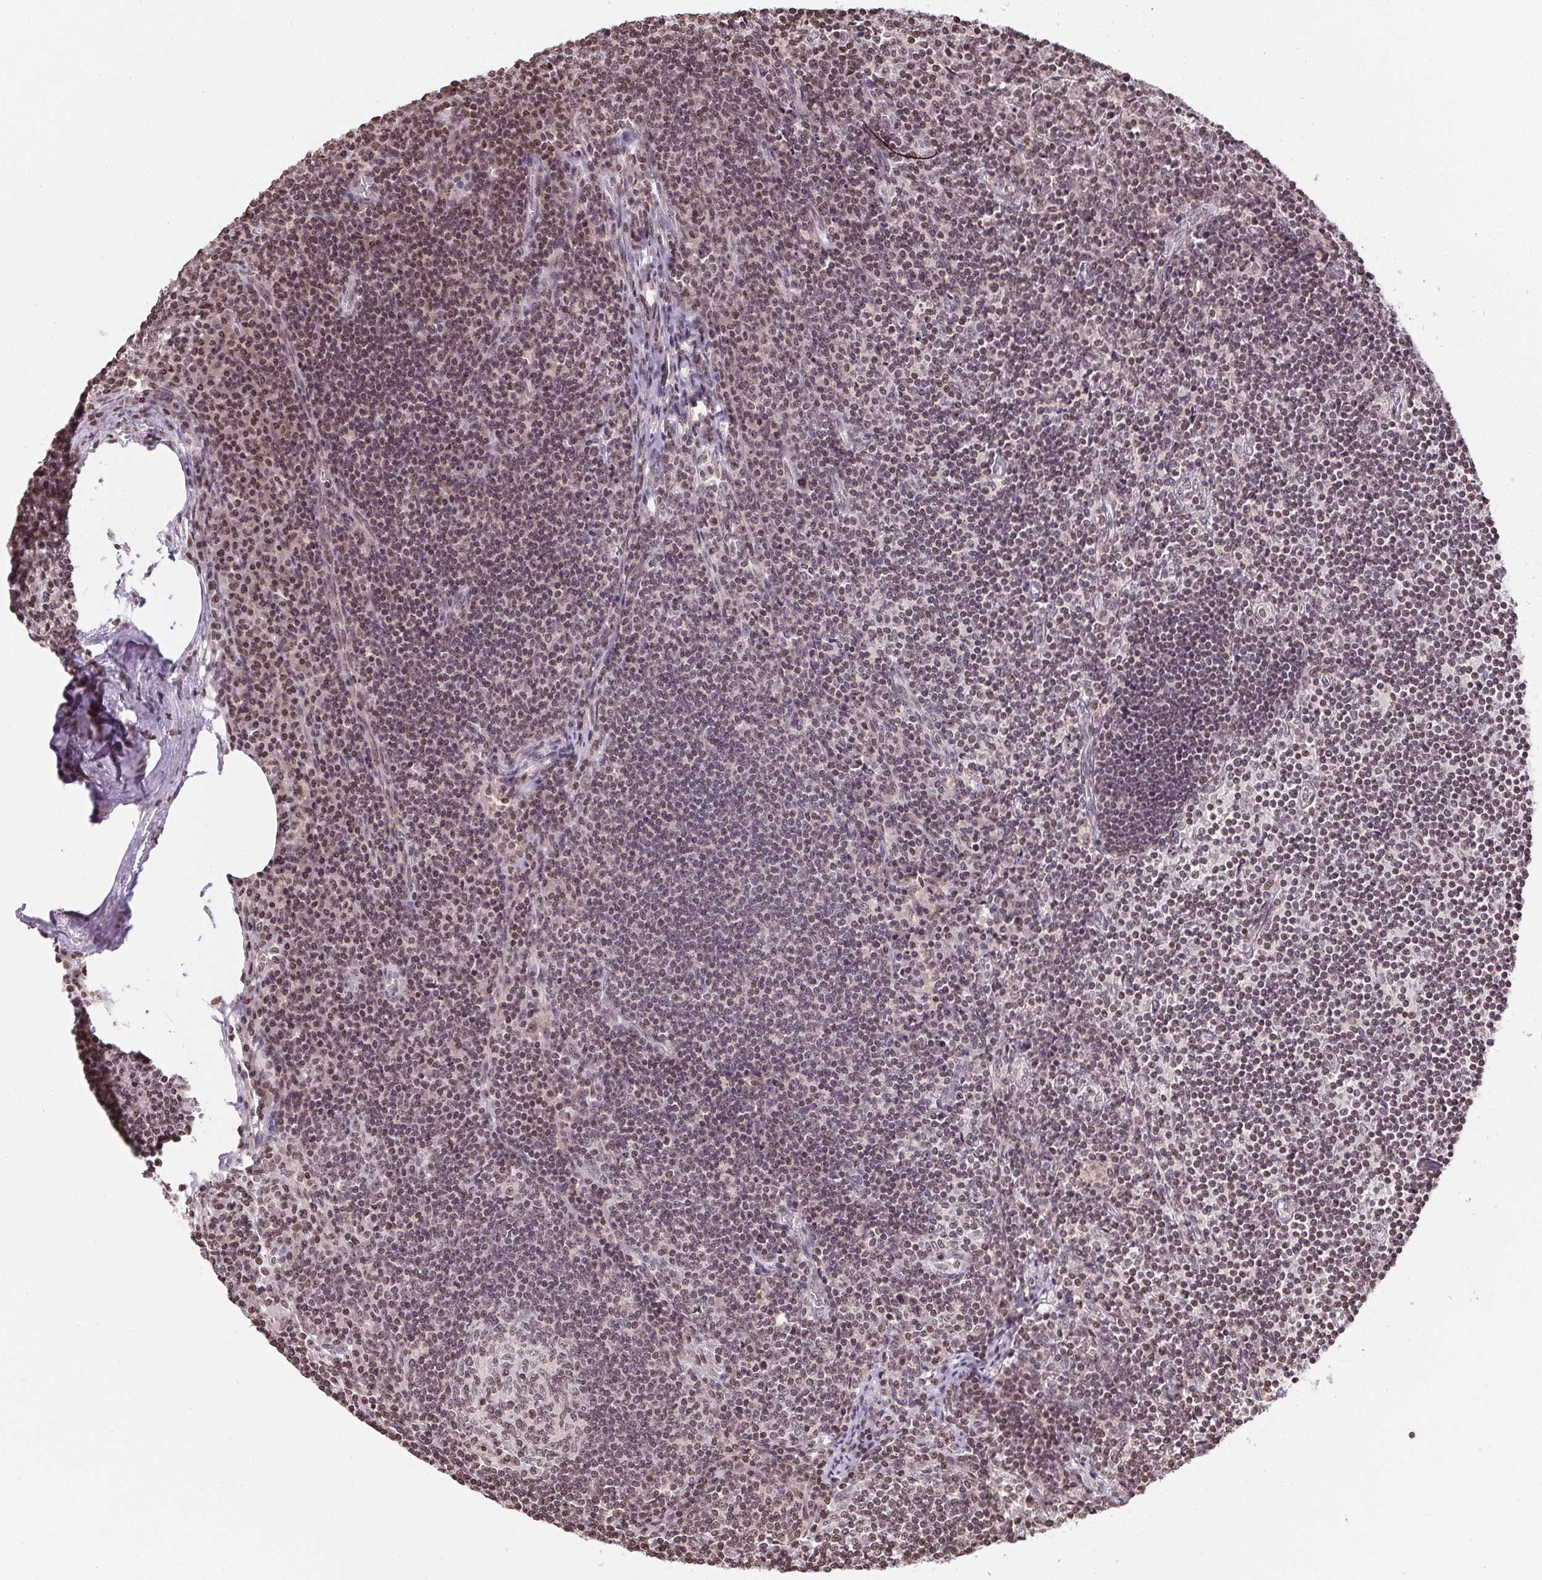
{"staining": {"intensity": "weak", "quantity": "<25%", "location": "nuclear"}, "tissue": "lymph node", "cell_type": "Germinal center cells", "image_type": "normal", "snomed": [{"axis": "morphology", "description": "Normal tissue, NOS"}, {"axis": "topography", "description": "Lymph node"}], "caption": "Histopathology image shows no protein expression in germinal center cells of benign lymph node.", "gene": "RNF181", "patient": {"sex": "male", "age": 67}}